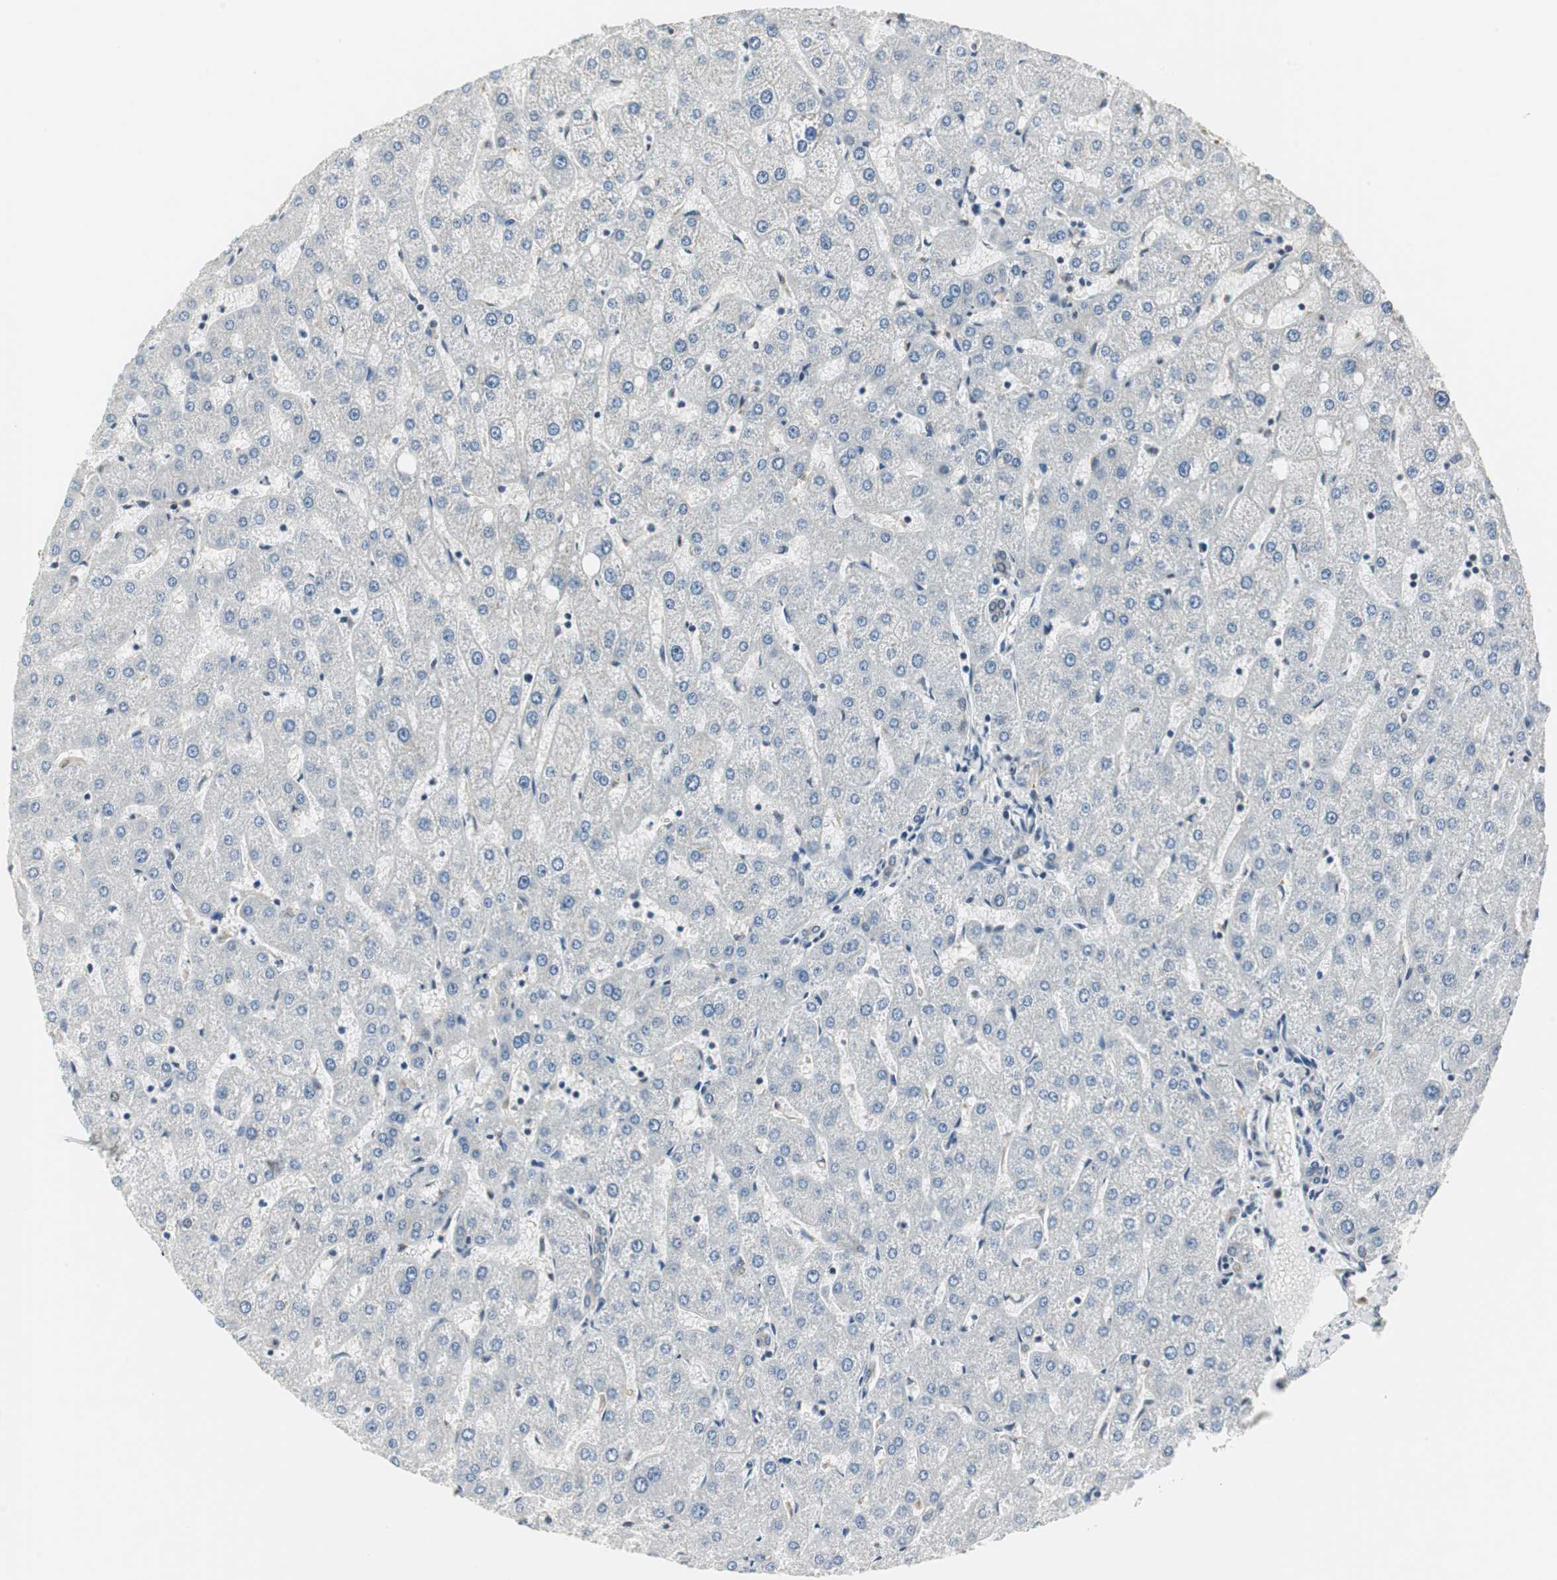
{"staining": {"intensity": "negative", "quantity": "none", "location": "none"}, "tissue": "liver", "cell_type": "Cholangiocytes", "image_type": "normal", "snomed": [{"axis": "morphology", "description": "Normal tissue, NOS"}, {"axis": "topography", "description": "Liver"}], "caption": "DAB immunohistochemical staining of unremarkable liver demonstrates no significant expression in cholangiocytes.", "gene": "CCT5", "patient": {"sex": "male", "age": 67}}